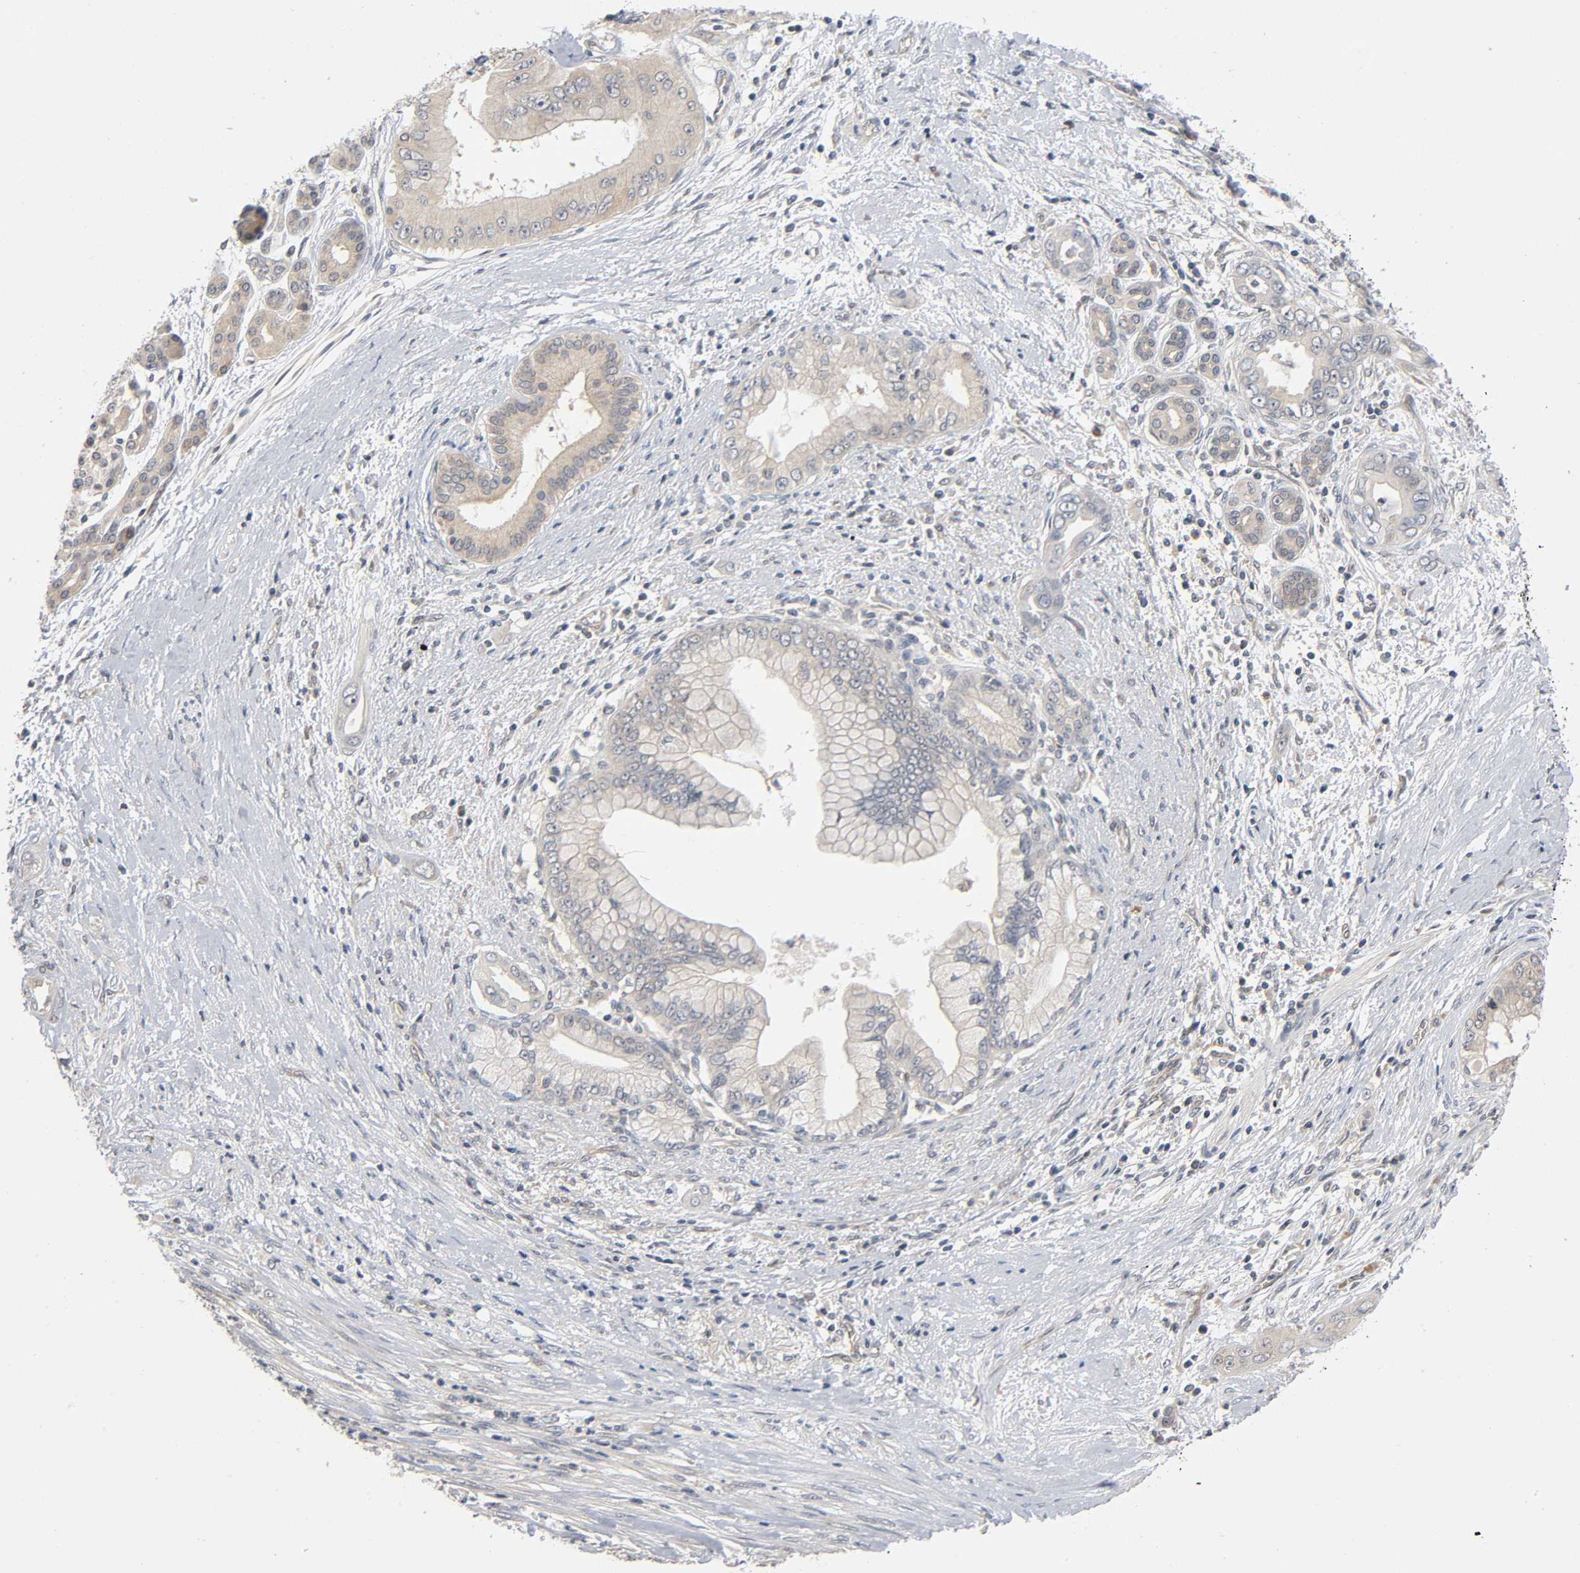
{"staining": {"intensity": "weak", "quantity": ">75%", "location": "cytoplasmic/membranous"}, "tissue": "pancreatic cancer", "cell_type": "Tumor cells", "image_type": "cancer", "snomed": [{"axis": "morphology", "description": "Adenocarcinoma, NOS"}, {"axis": "topography", "description": "Pancreas"}], "caption": "Brown immunohistochemical staining in human pancreatic adenocarcinoma demonstrates weak cytoplasmic/membranous staining in about >75% of tumor cells.", "gene": "MAPK8", "patient": {"sex": "male", "age": 59}}